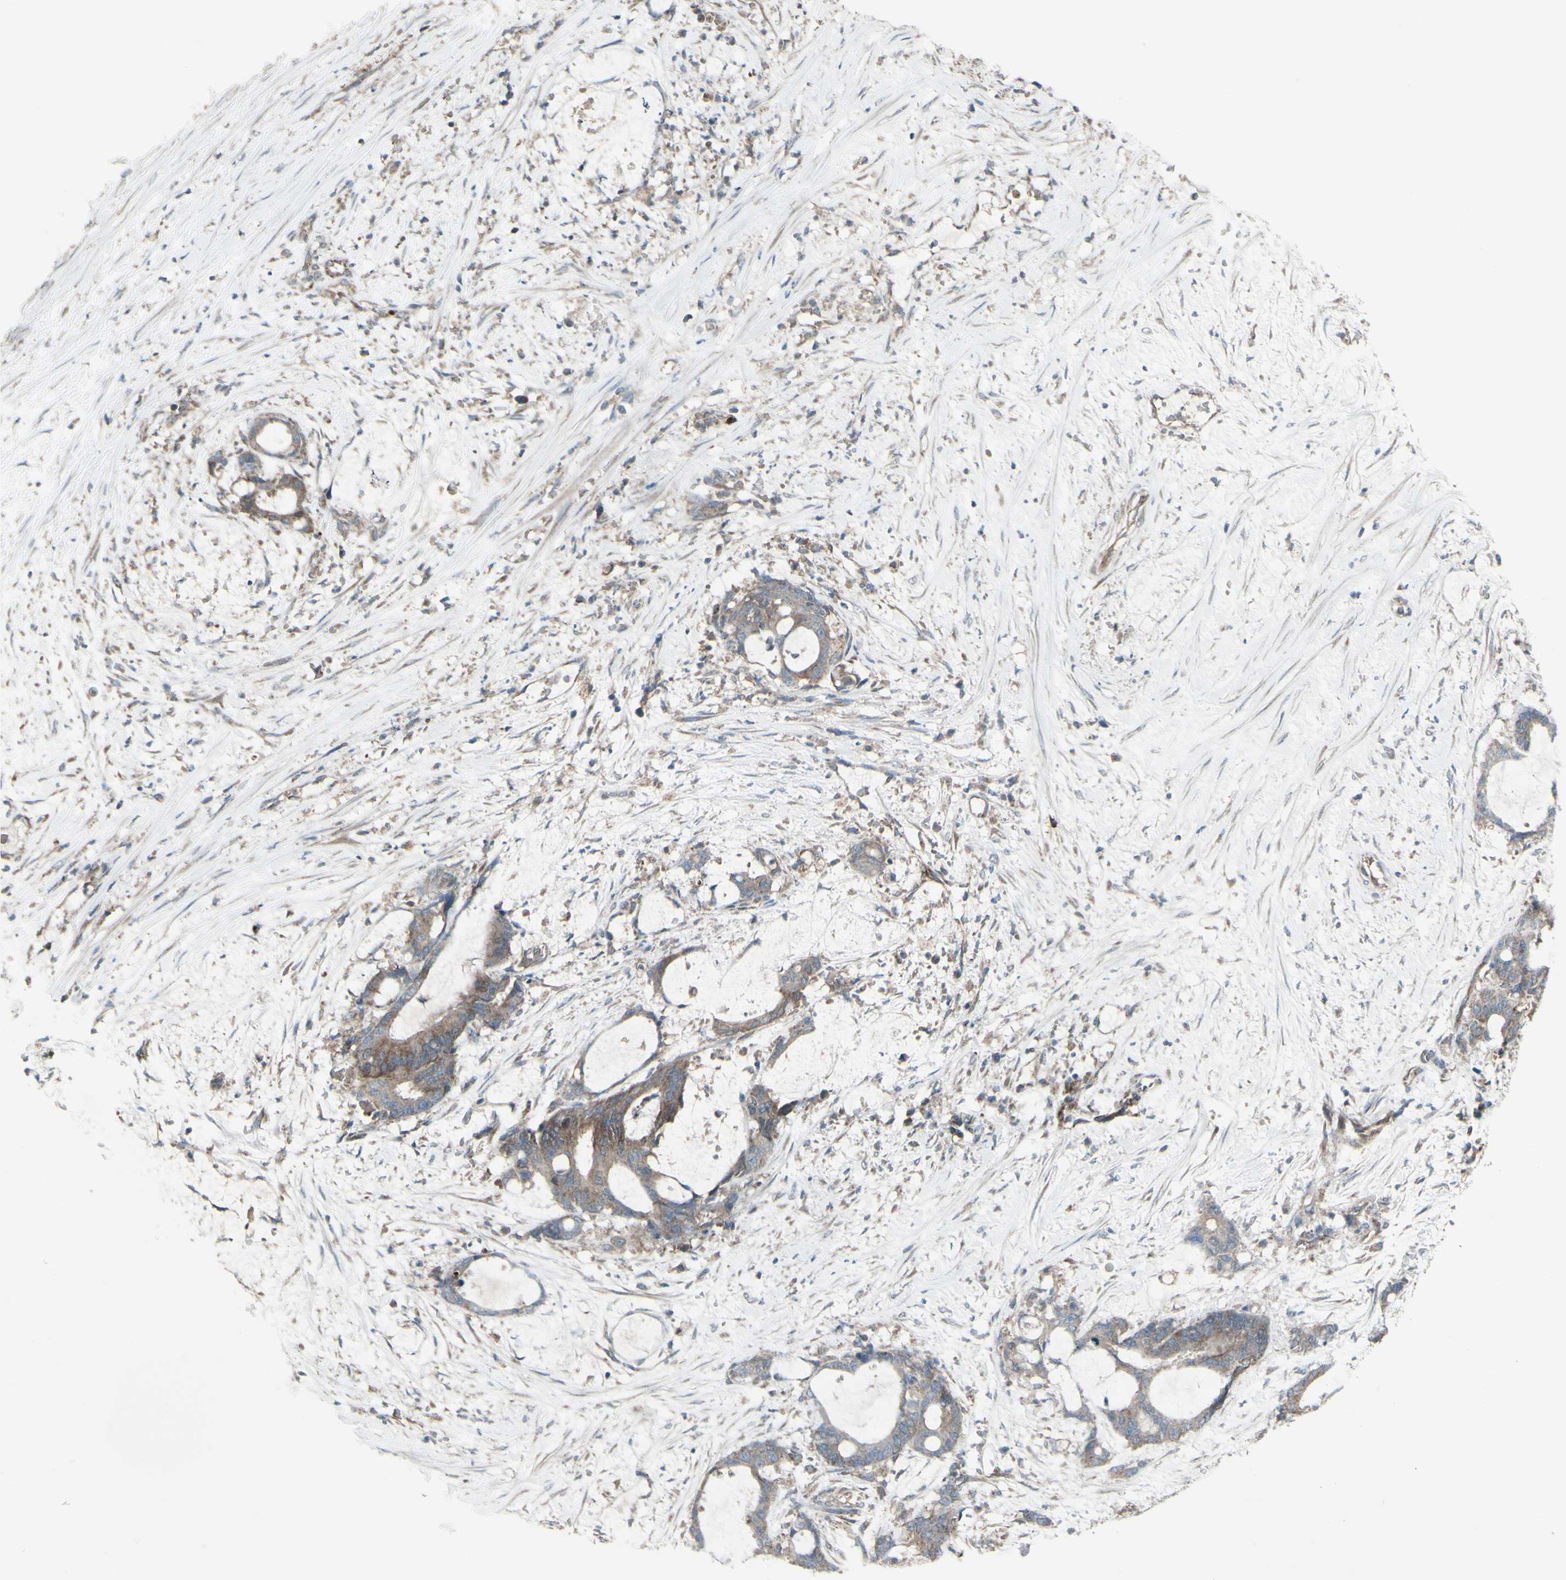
{"staining": {"intensity": "weak", "quantity": ">75%", "location": "cytoplasmic/membranous"}, "tissue": "liver cancer", "cell_type": "Tumor cells", "image_type": "cancer", "snomed": [{"axis": "morphology", "description": "Cholangiocarcinoma"}, {"axis": "topography", "description": "Liver"}], "caption": "A photomicrograph of cholangiocarcinoma (liver) stained for a protein exhibits weak cytoplasmic/membranous brown staining in tumor cells.", "gene": "SHC1", "patient": {"sex": "female", "age": 73}}